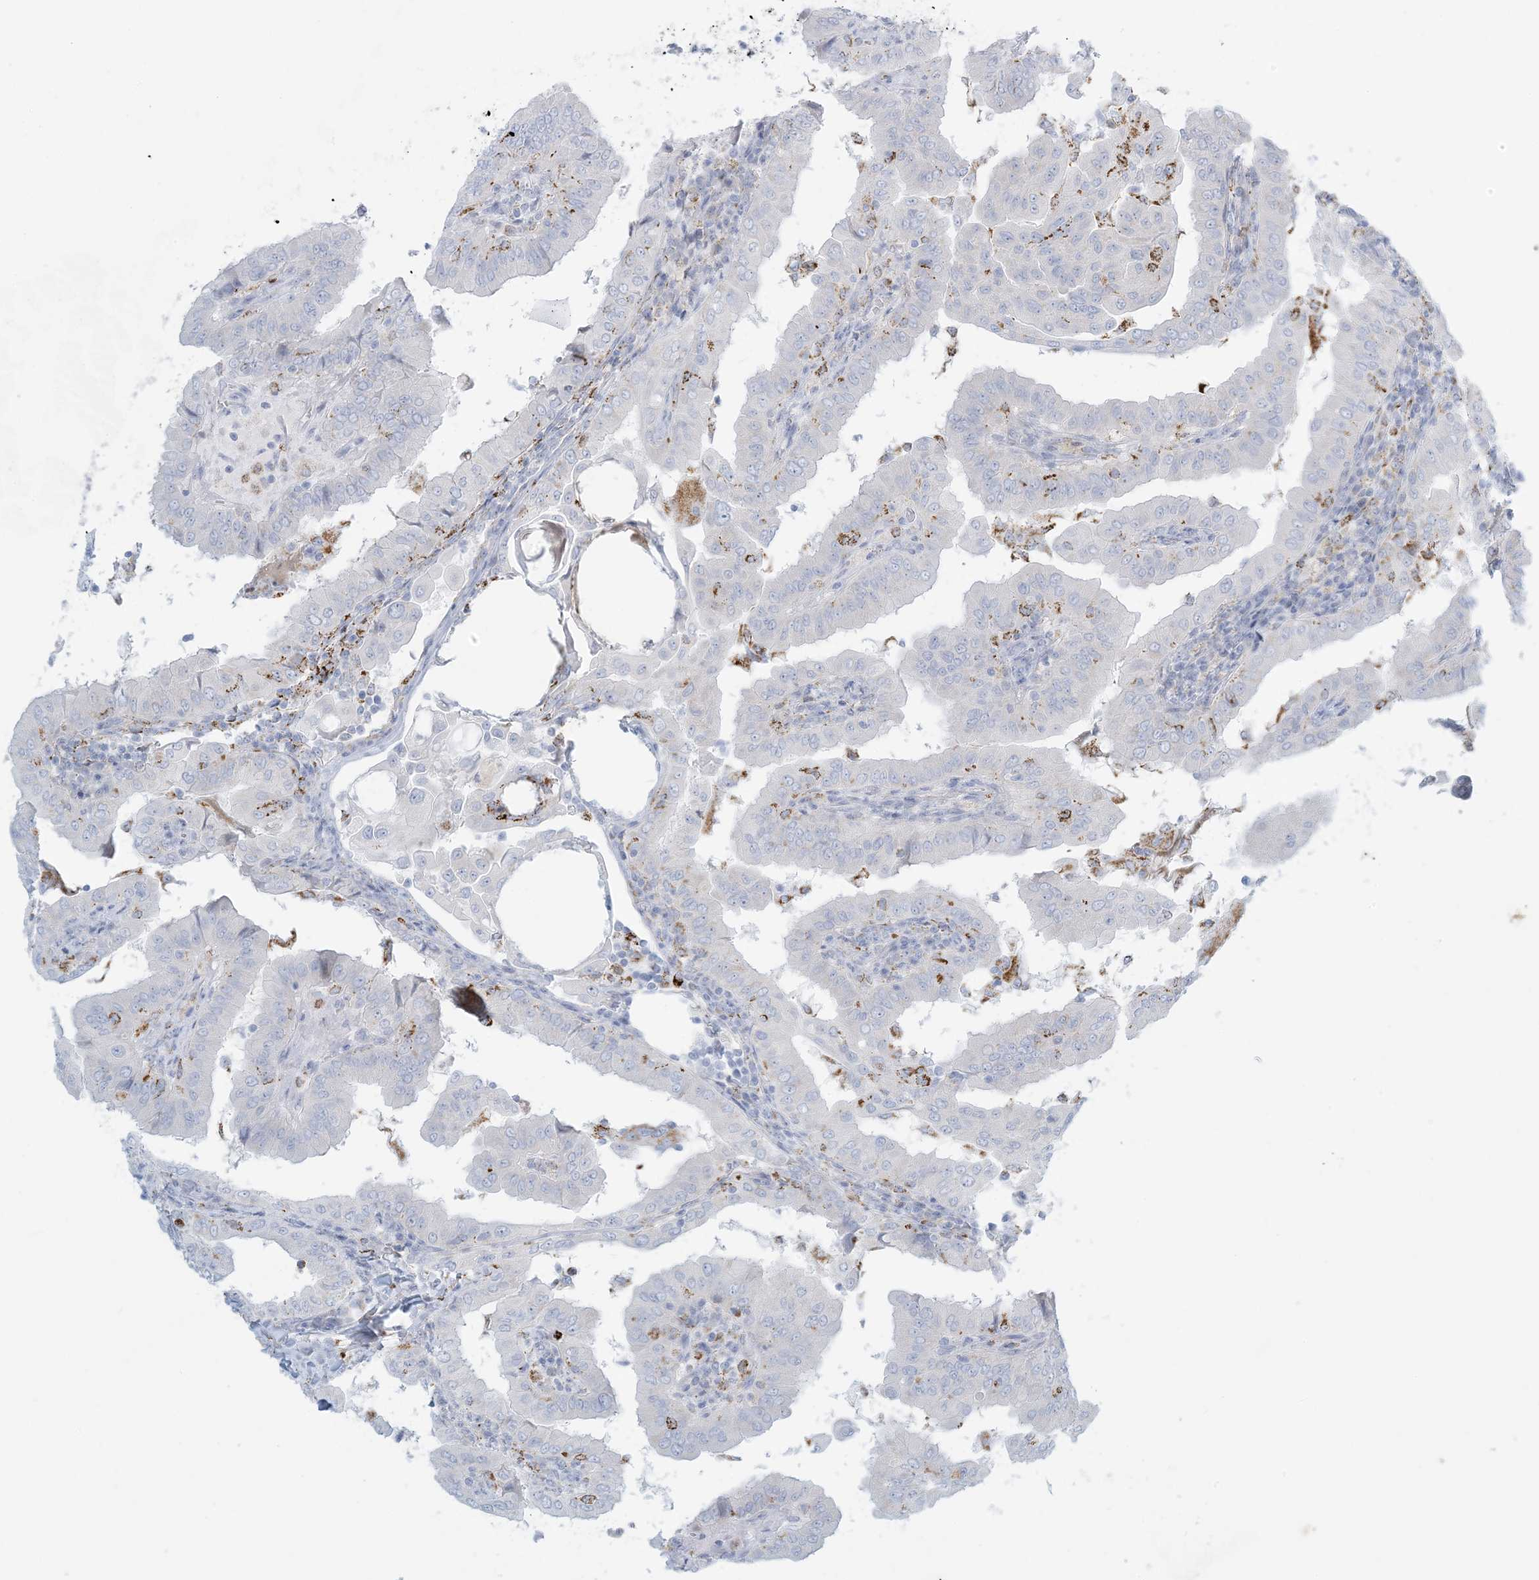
{"staining": {"intensity": "negative", "quantity": "none", "location": "none"}, "tissue": "thyroid cancer", "cell_type": "Tumor cells", "image_type": "cancer", "snomed": [{"axis": "morphology", "description": "Papillary adenocarcinoma, NOS"}, {"axis": "topography", "description": "Thyroid gland"}], "caption": "Histopathology image shows no significant protein staining in tumor cells of thyroid cancer.", "gene": "ZDHHC4", "patient": {"sex": "male", "age": 33}}